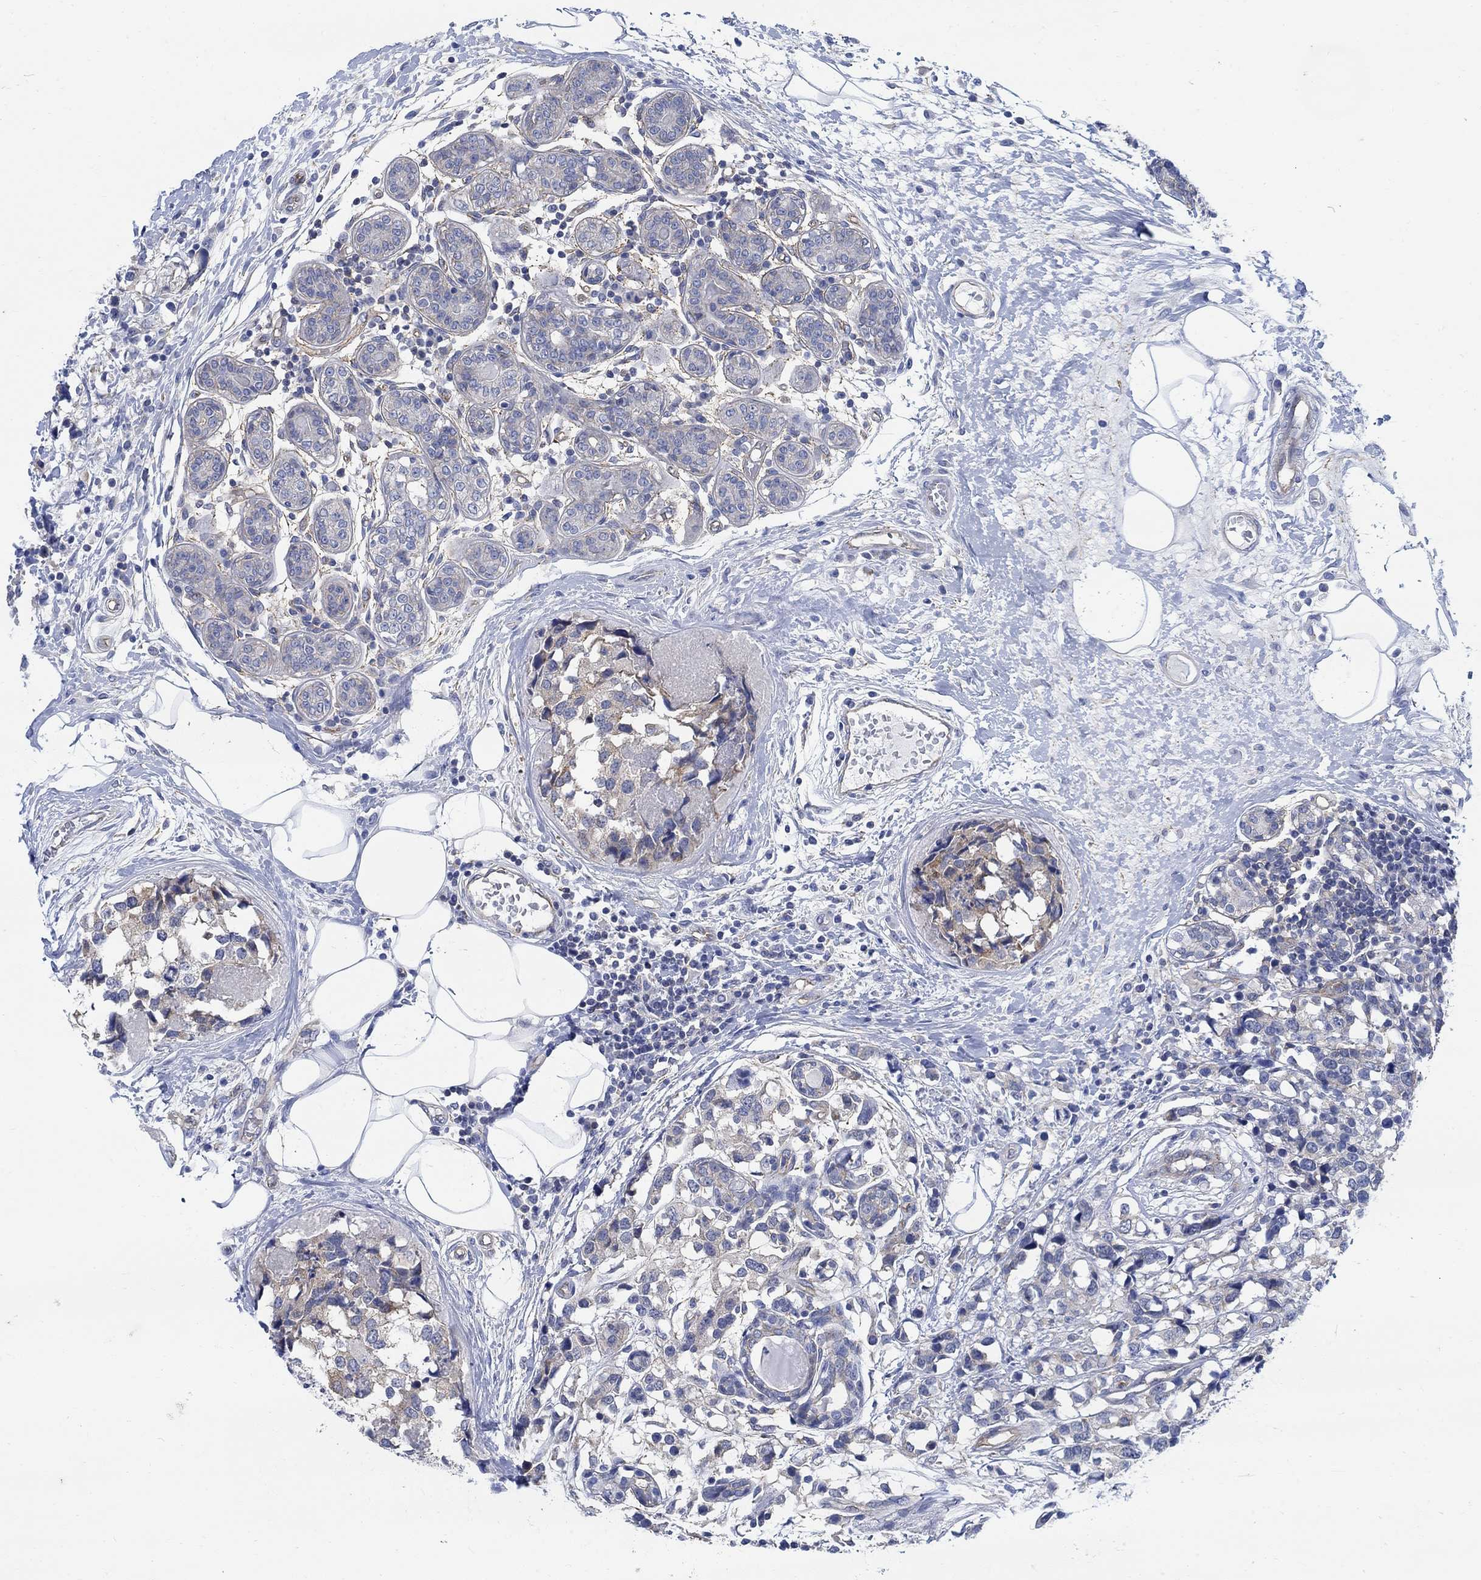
{"staining": {"intensity": "moderate", "quantity": "<25%", "location": "cytoplasmic/membranous"}, "tissue": "breast cancer", "cell_type": "Tumor cells", "image_type": "cancer", "snomed": [{"axis": "morphology", "description": "Lobular carcinoma"}, {"axis": "topography", "description": "Breast"}], "caption": "Moderate cytoplasmic/membranous staining is present in about <25% of tumor cells in breast cancer.", "gene": "TMEM198", "patient": {"sex": "female", "age": 59}}